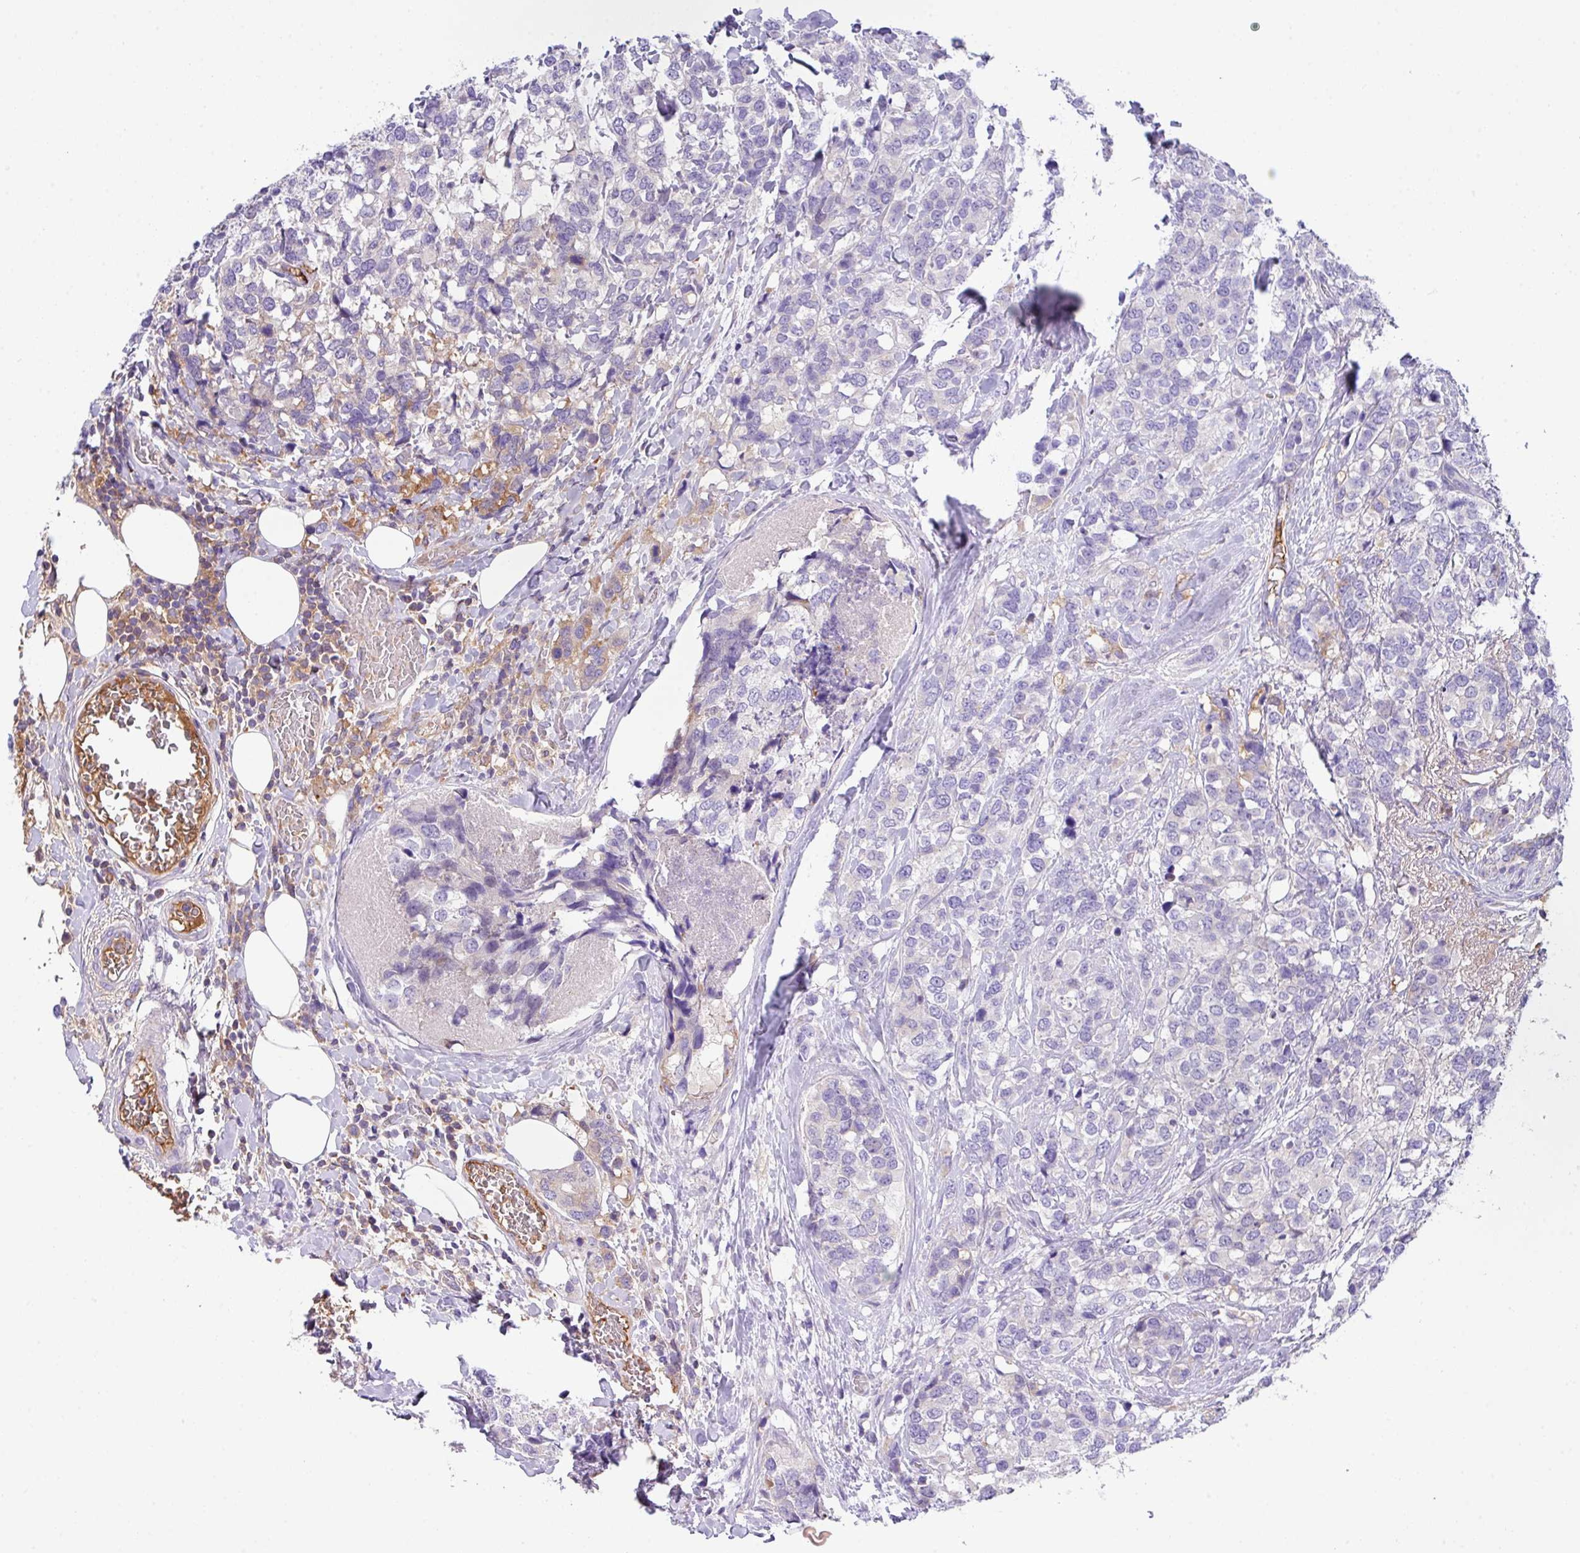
{"staining": {"intensity": "negative", "quantity": "none", "location": "none"}, "tissue": "breast cancer", "cell_type": "Tumor cells", "image_type": "cancer", "snomed": [{"axis": "morphology", "description": "Lobular carcinoma"}, {"axis": "topography", "description": "Breast"}], "caption": "Breast lobular carcinoma stained for a protein using immunohistochemistry (IHC) displays no staining tumor cells.", "gene": "DNAL1", "patient": {"sex": "female", "age": 59}}